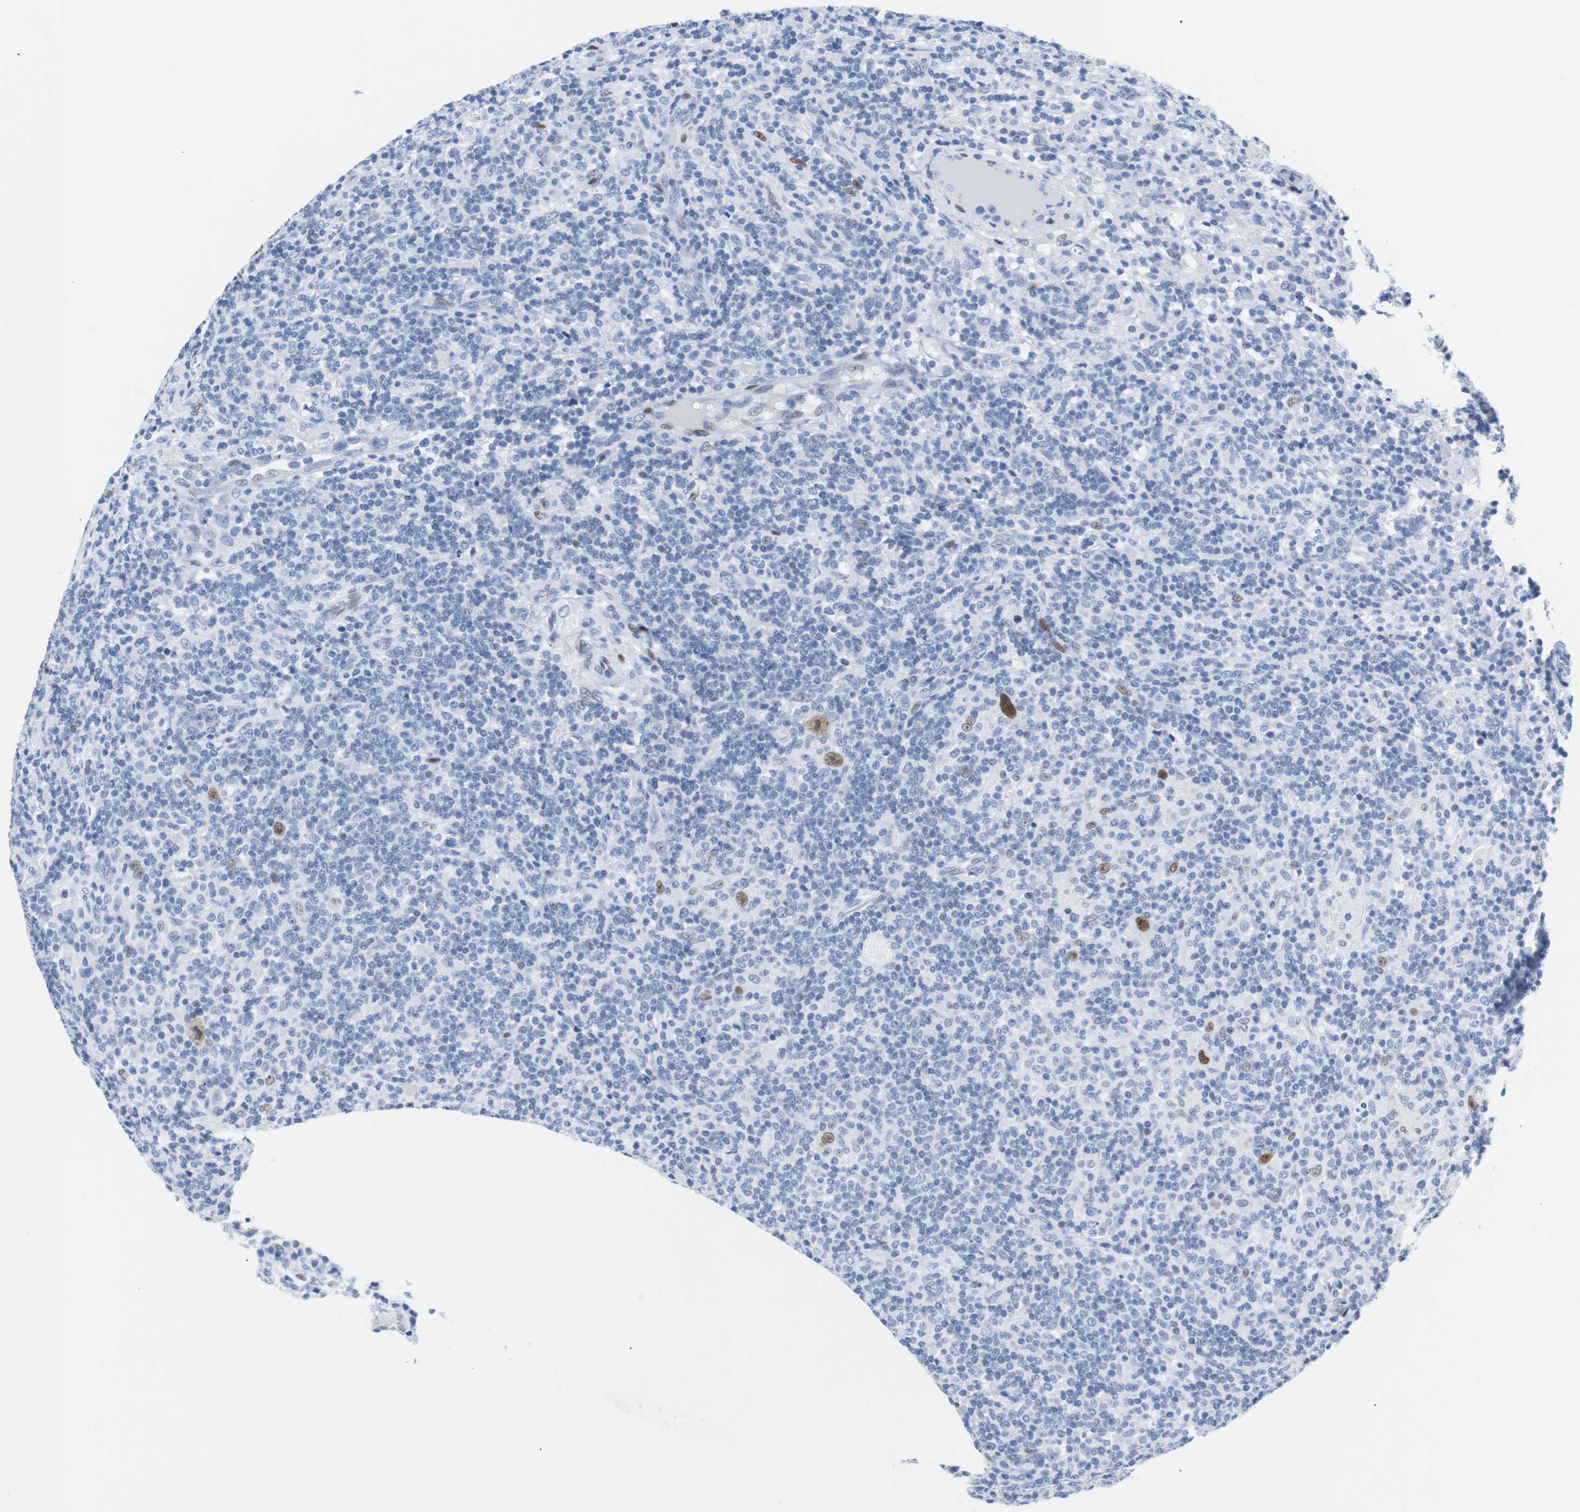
{"staining": {"intensity": "moderate", "quantity": "25%-75%", "location": "nuclear"}, "tissue": "lymphoma", "cell_type": "Tumor cells", "image_type": "cancer", "snomed": [{"axis": "morphology", "description": "Hodgkin's disease, NOS"}, {"axis": "topography", "description": "Lymph node"}], "caption": "The histopathology image shows a brown stain indicating the presence of a protein in the nuclear of tumor cells in lymphoma. The protein is stained brown, and the nuclei are stained in blue (DAB (3,3'-diaminobenzidine) IHC with brightfield microscopy, high magnification).", "gene": "JUN", "patient": {"sex": "male", "age": 70}}